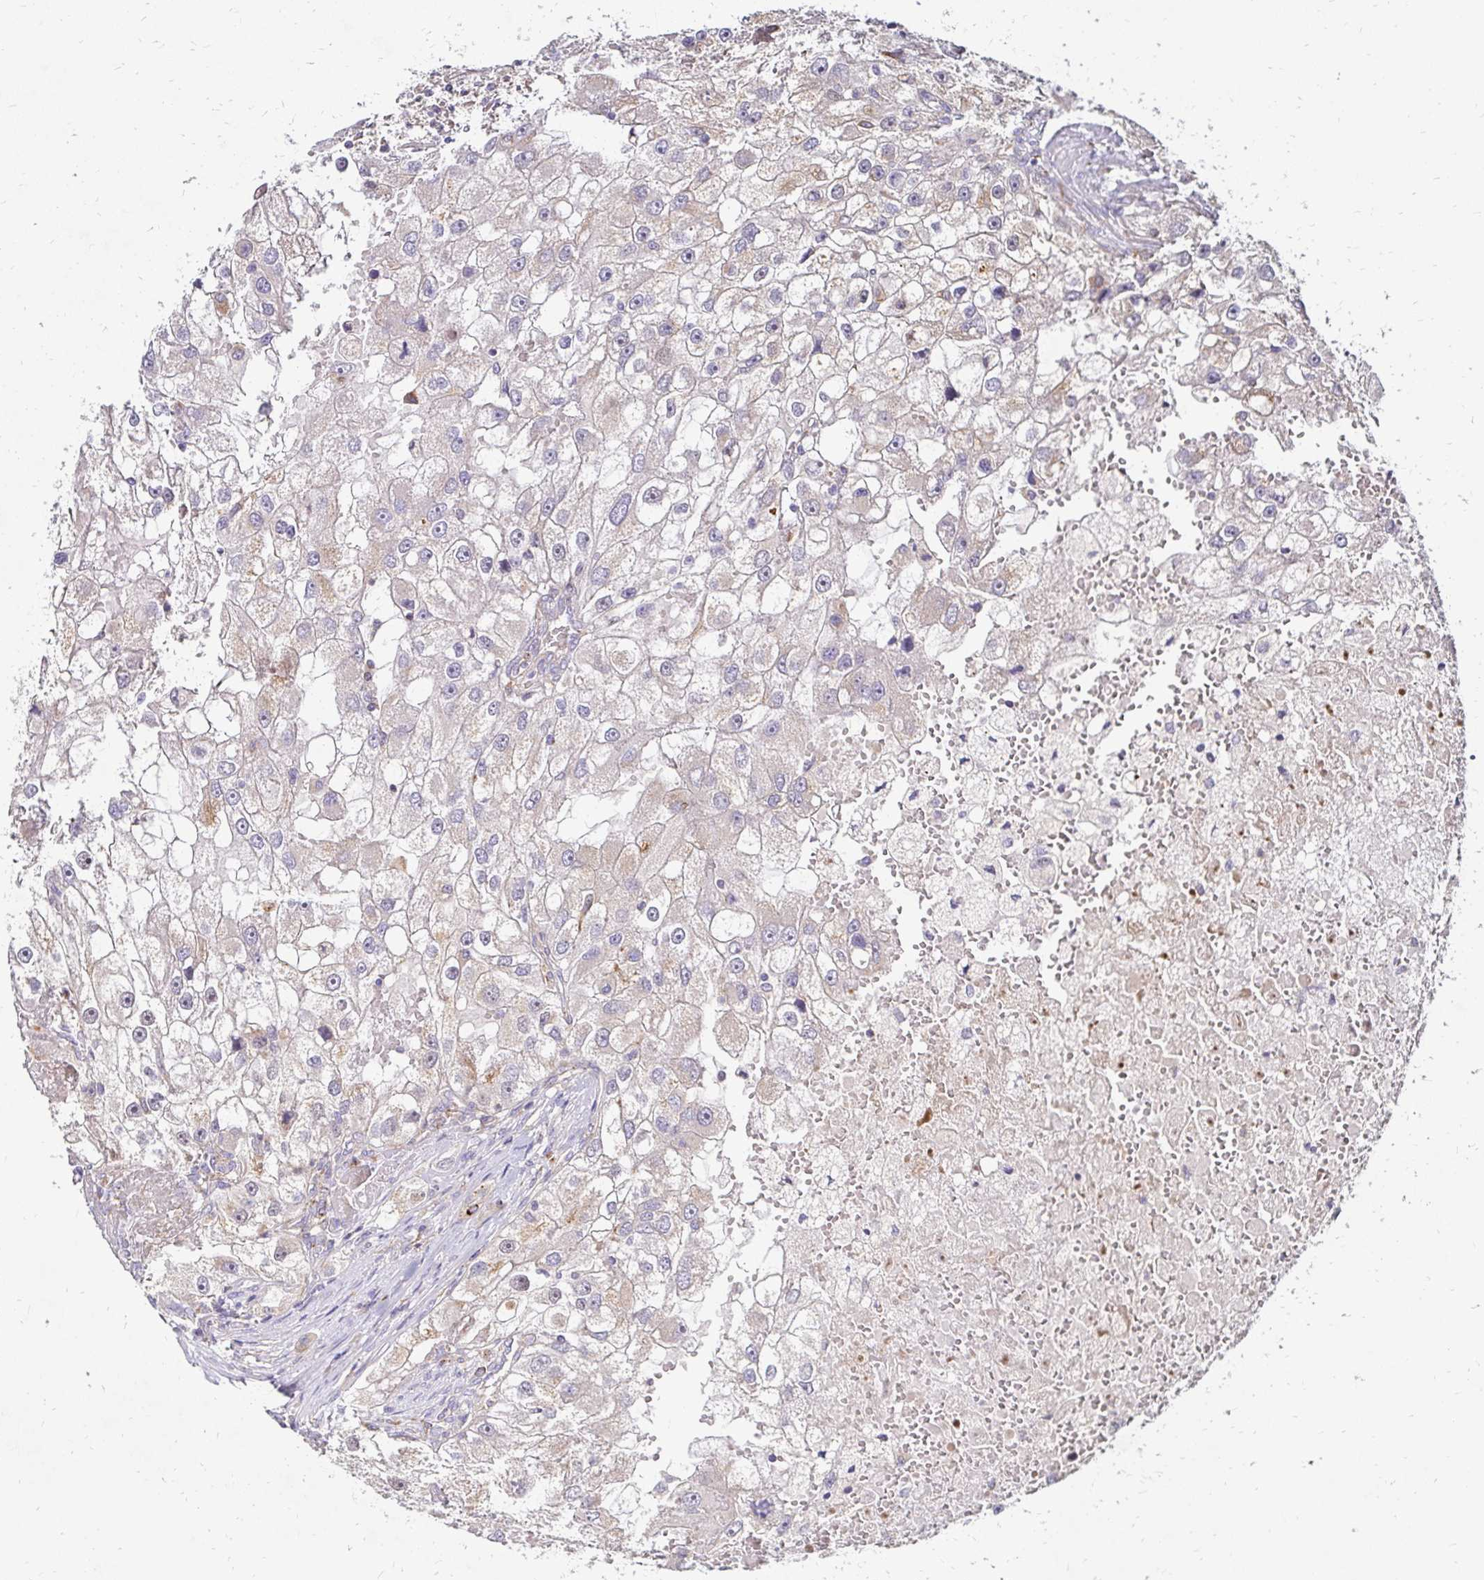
{"staining": {"intensity": "weak", "quantity": "<25%", "location": "cytoplasmic/membranous"}, "tissue": "renal cancer", "cell_type": "Tumor cells", "image_type": "cancer", "snomed": [{"axis": "morphology", "description": "Adenocarcinoma, NOS"}, {"axis": "topography", "description": "Kidney"}], "caption": "This is a micrograph of immunohistochemistry staining of adenocarcinoma (renal), which shows no staining in tumor cells.", "gene": "IDUA", "patient": {"sex": "male", "age": 63}}